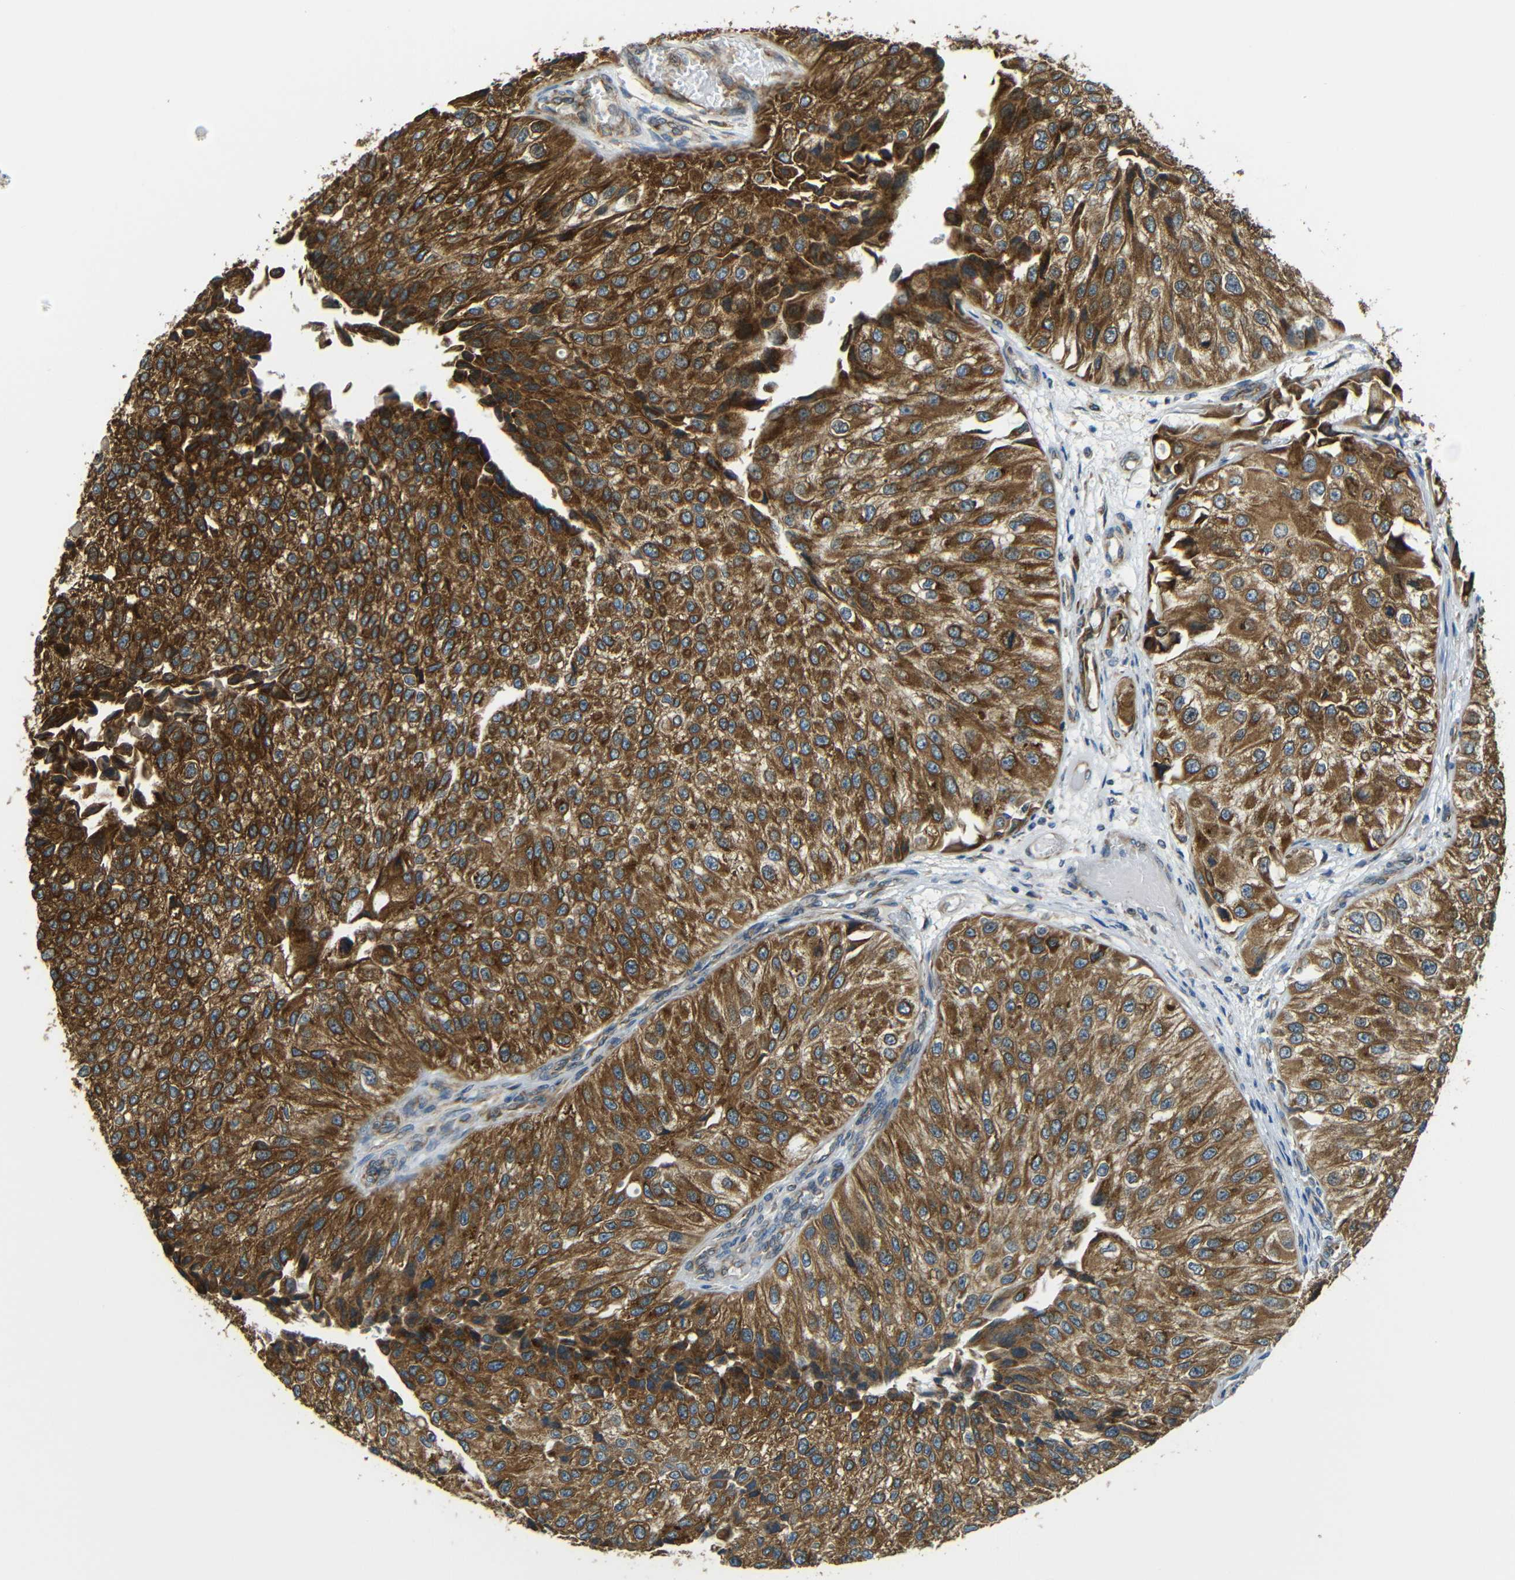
{"staining": {"intensity": "strong", "quantity": ">75%", "location": "cytoplasmic/membranous"}, "tissue": "urothelial cancer", "cell_type": "Tumor cells", "image_type": "cancer", "snomed": [{"axis": "morphology", "description": "Urothelial carcinoma, High grade"}, {"axis": "topography", "description": "Kidney"}, {"axis": "topography", "description": "Urinary bladder"}], "caption": "This is an image of immunohistochemistry staining of urothelial cancer, which shows strong staining in the cytoplasmic/membranous of tumor cells.", "gene": "VAPB", "patient": {"sex": "male", "age": 77}}